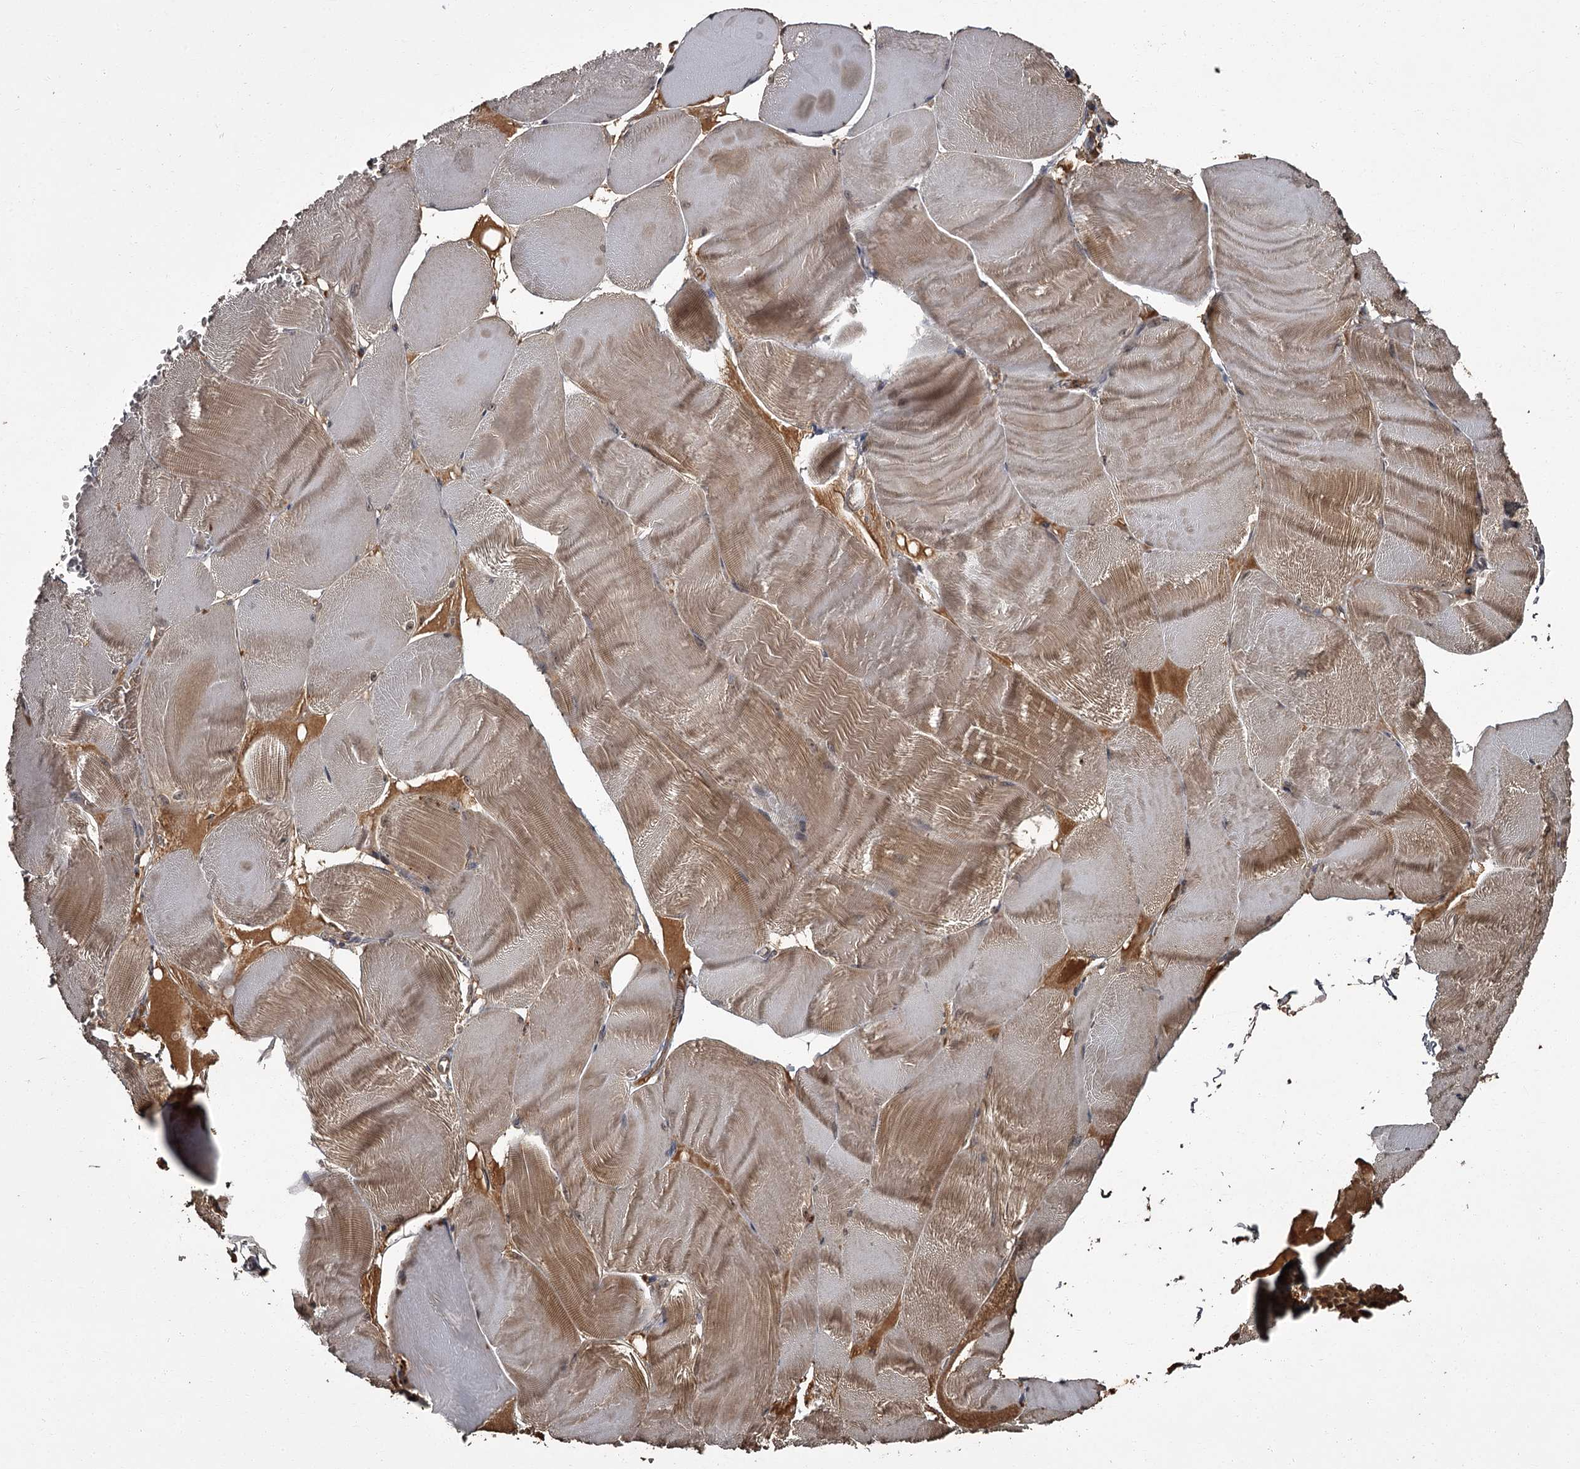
{"staining": {"intensity": "strong", "quantity": "25%-75%", "location": "cytoplasmic/membranous"}, "tissue": "skeletal muscle", "cell_type": "Myocytes", "image_type": "normal", "snomed": [{"axis": "morphology", "description": "Normal tissue, NOS"}, {"axis": "morphology", "description": "Basal cell carcinoma"}, {"axis": "topography", "description": "Skeletal muscle"}], "caption": "Protein staining exhibits strong cytoplasmic/membranous positivity in about 25%-75% of myocytes in unremarkable skeletal muscle. (Stains: DAB (3,3'-diaminobenzidine) in brown, nuclei in blue, Microscopy: brightfield microscopy at high magnification).", "gene": "THAP9", "patient": {"sex": "female", "age": 64}}